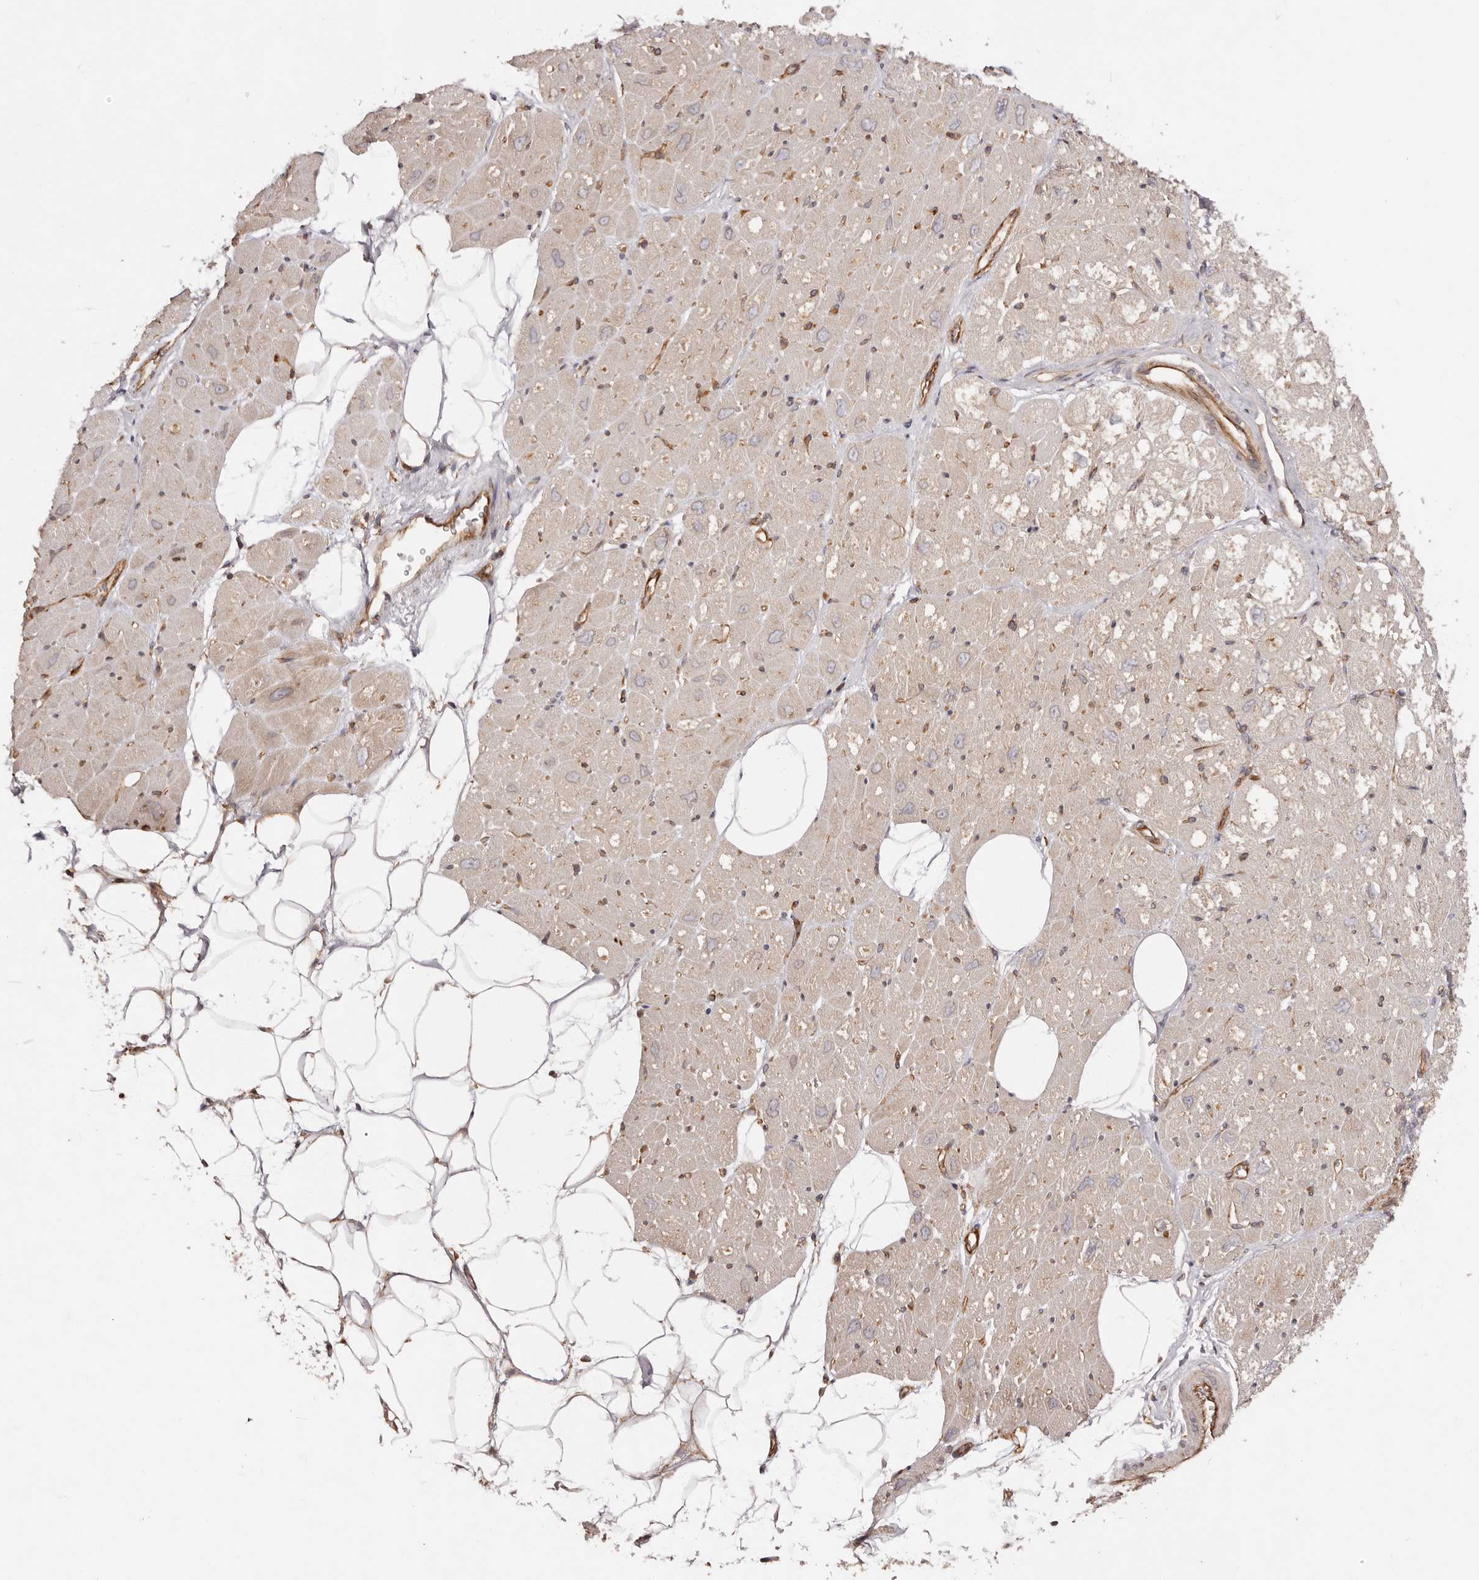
{"staining": {"intensity": "moderate", "quantity": "<25%", "location": "cytoplasmic/membranous"}, "tissue": "heart muscle", "cell_type": "Cardiomyocytes", "image_type": "normal", "snomed": [{"axis": "morphology", "description": "Normal tissue, NOS"}, {"axis": "topography", "description": "Heart"}], "caption": "Immunohistochemical staining of unremarkable human heart muscle shows low levels of moderate cytoplasmic/membranous positivity in approximately <25% of cardiomyocytes. (brown staining indicates protein expression, while blue staining denotes nuclei).", "gene": "RPS6", "patient": {"sex": "male", "age": 50}}